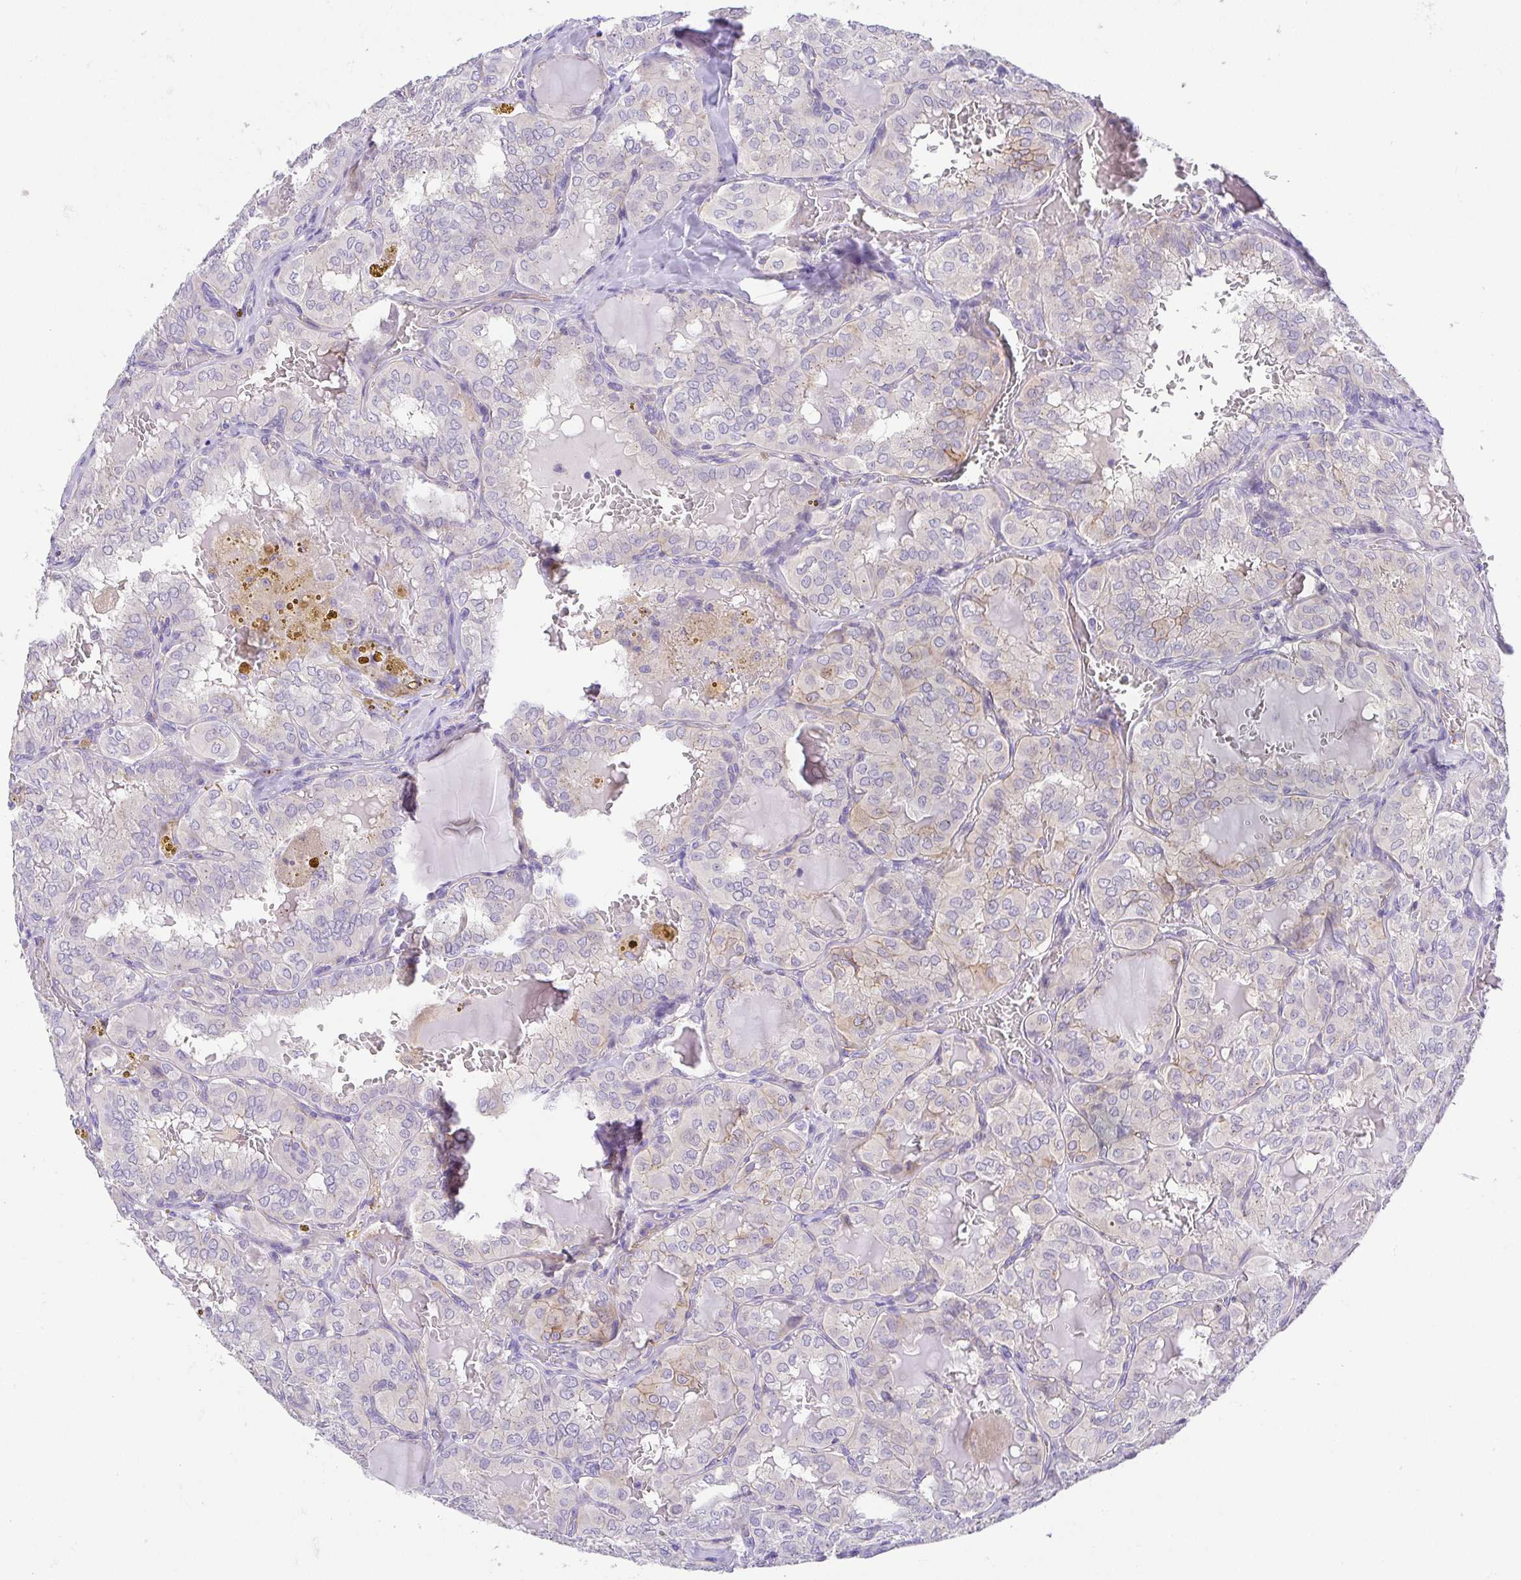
{"staining": {"intensity": "negative", "quantity": "none", "location": "none"}, "tissue": "thyroid cancer", "cell_type": "Tumor cells", "image_type": "cancer", "snomed": [{"axis": "morphology", "description": "Papillary adenocarcinoma, NOS"}, {"axis": "topography", "description": "Thyroid gland"}], "caption": "This is an immunohistochemistry histopathology image of human thyroid cancer. There is no positivity in tumor cells.", "gene": "SLC13A1", "patient": {"sex": "male", "age": 20}}